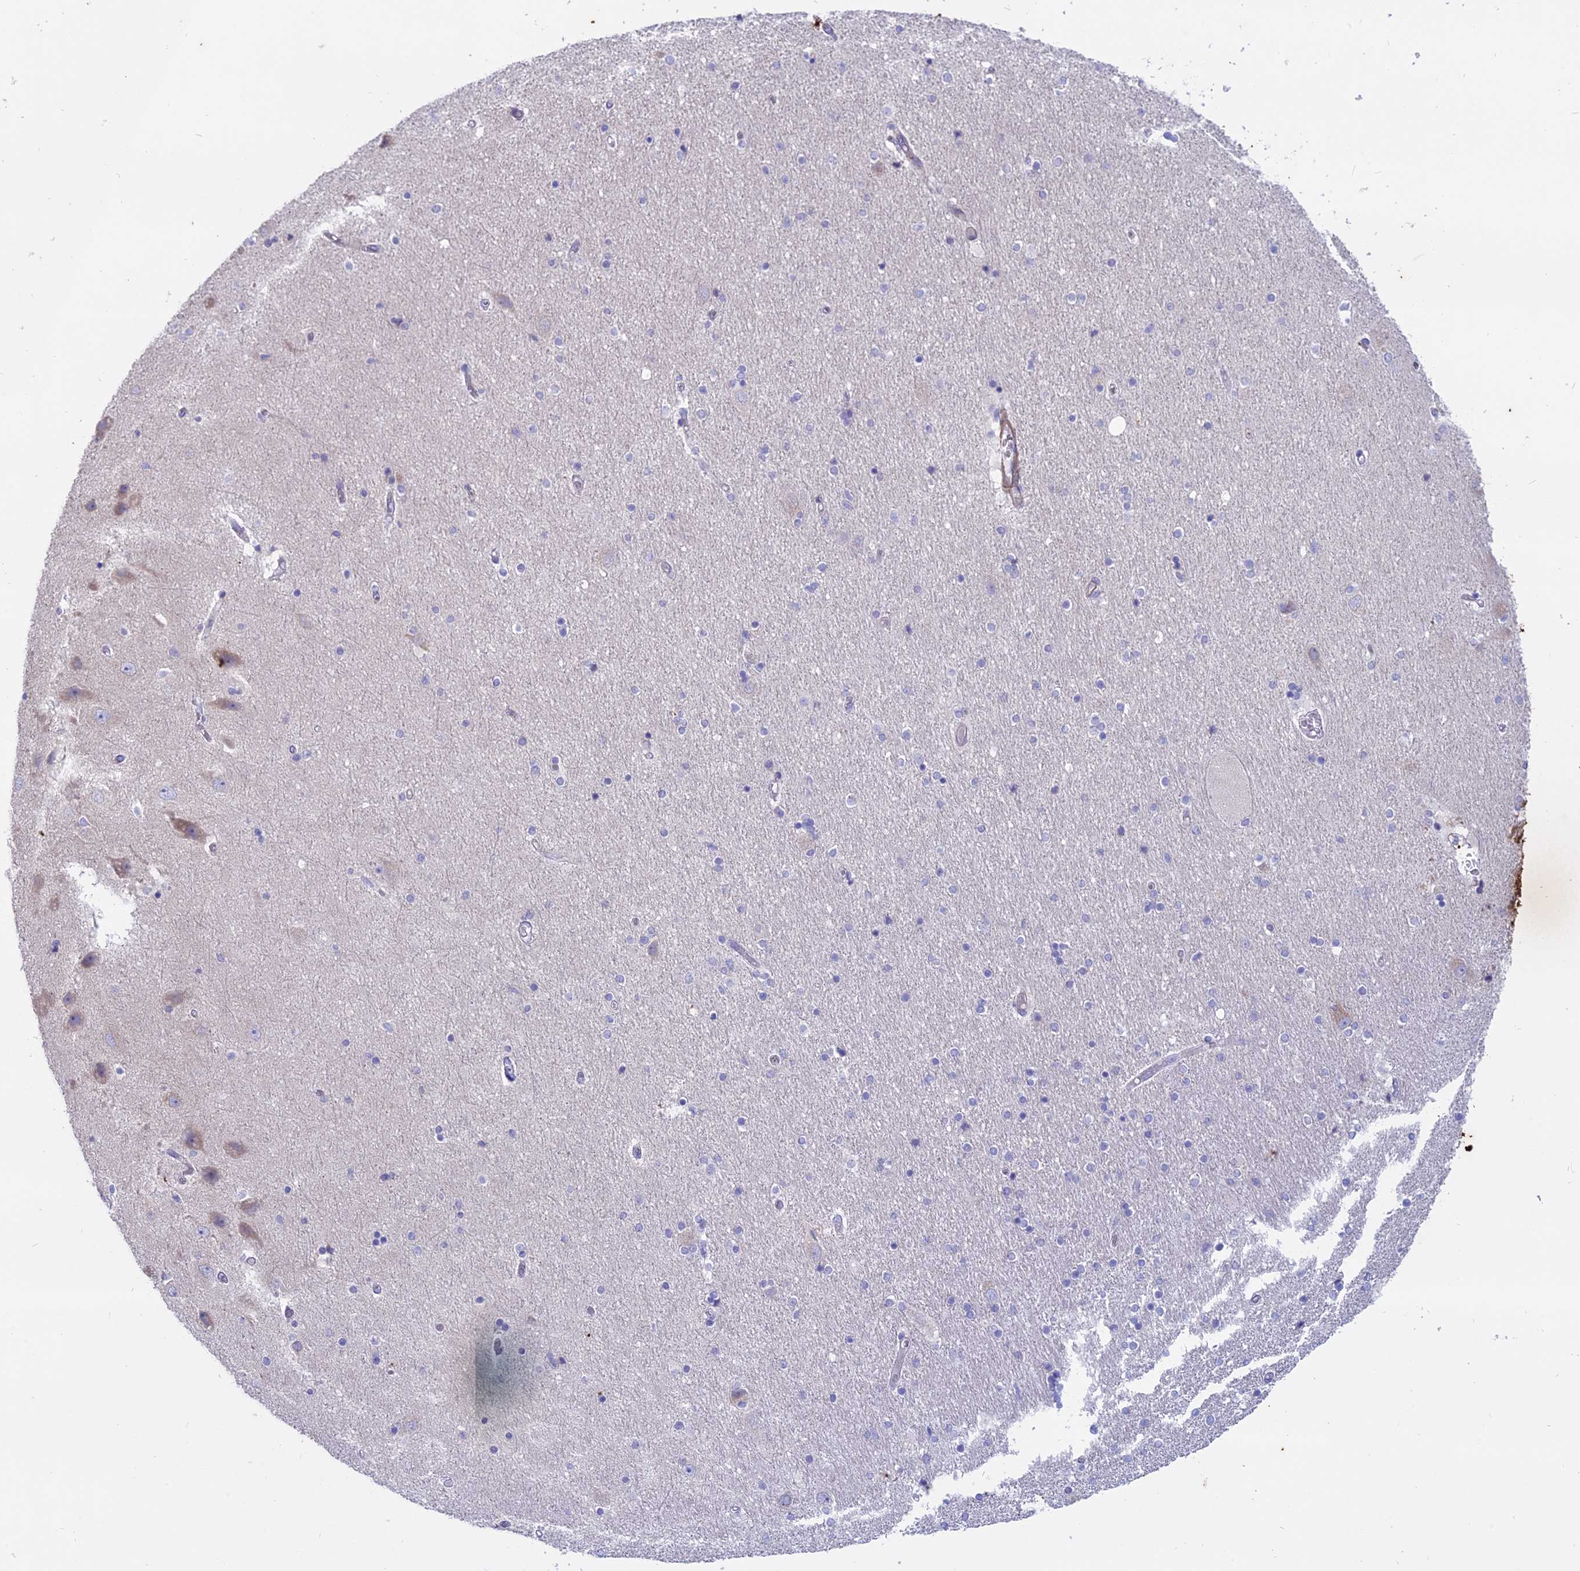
{"staining": {"intensity": "negative", "quantity": "none", "location": "none"}, "tissue": "hippocampus", "cell_type": "Glial cells", "image_type": "normal", "snomed": [{"axis": "morphology", "description": "Normal tissue, NOS"}, {"axis": "topography", "description": "Hippocampus"}], "caption": "IHC of normal hippocampus exhibits no expression in glial cells. The staining is performed using DAB (3,3'-diaminobenzidine) brown chromogen with nuclei counter-stained in using hematoxylin.", "gene": "MYO5B", "patient": {"sex": "female", "age": 54}}